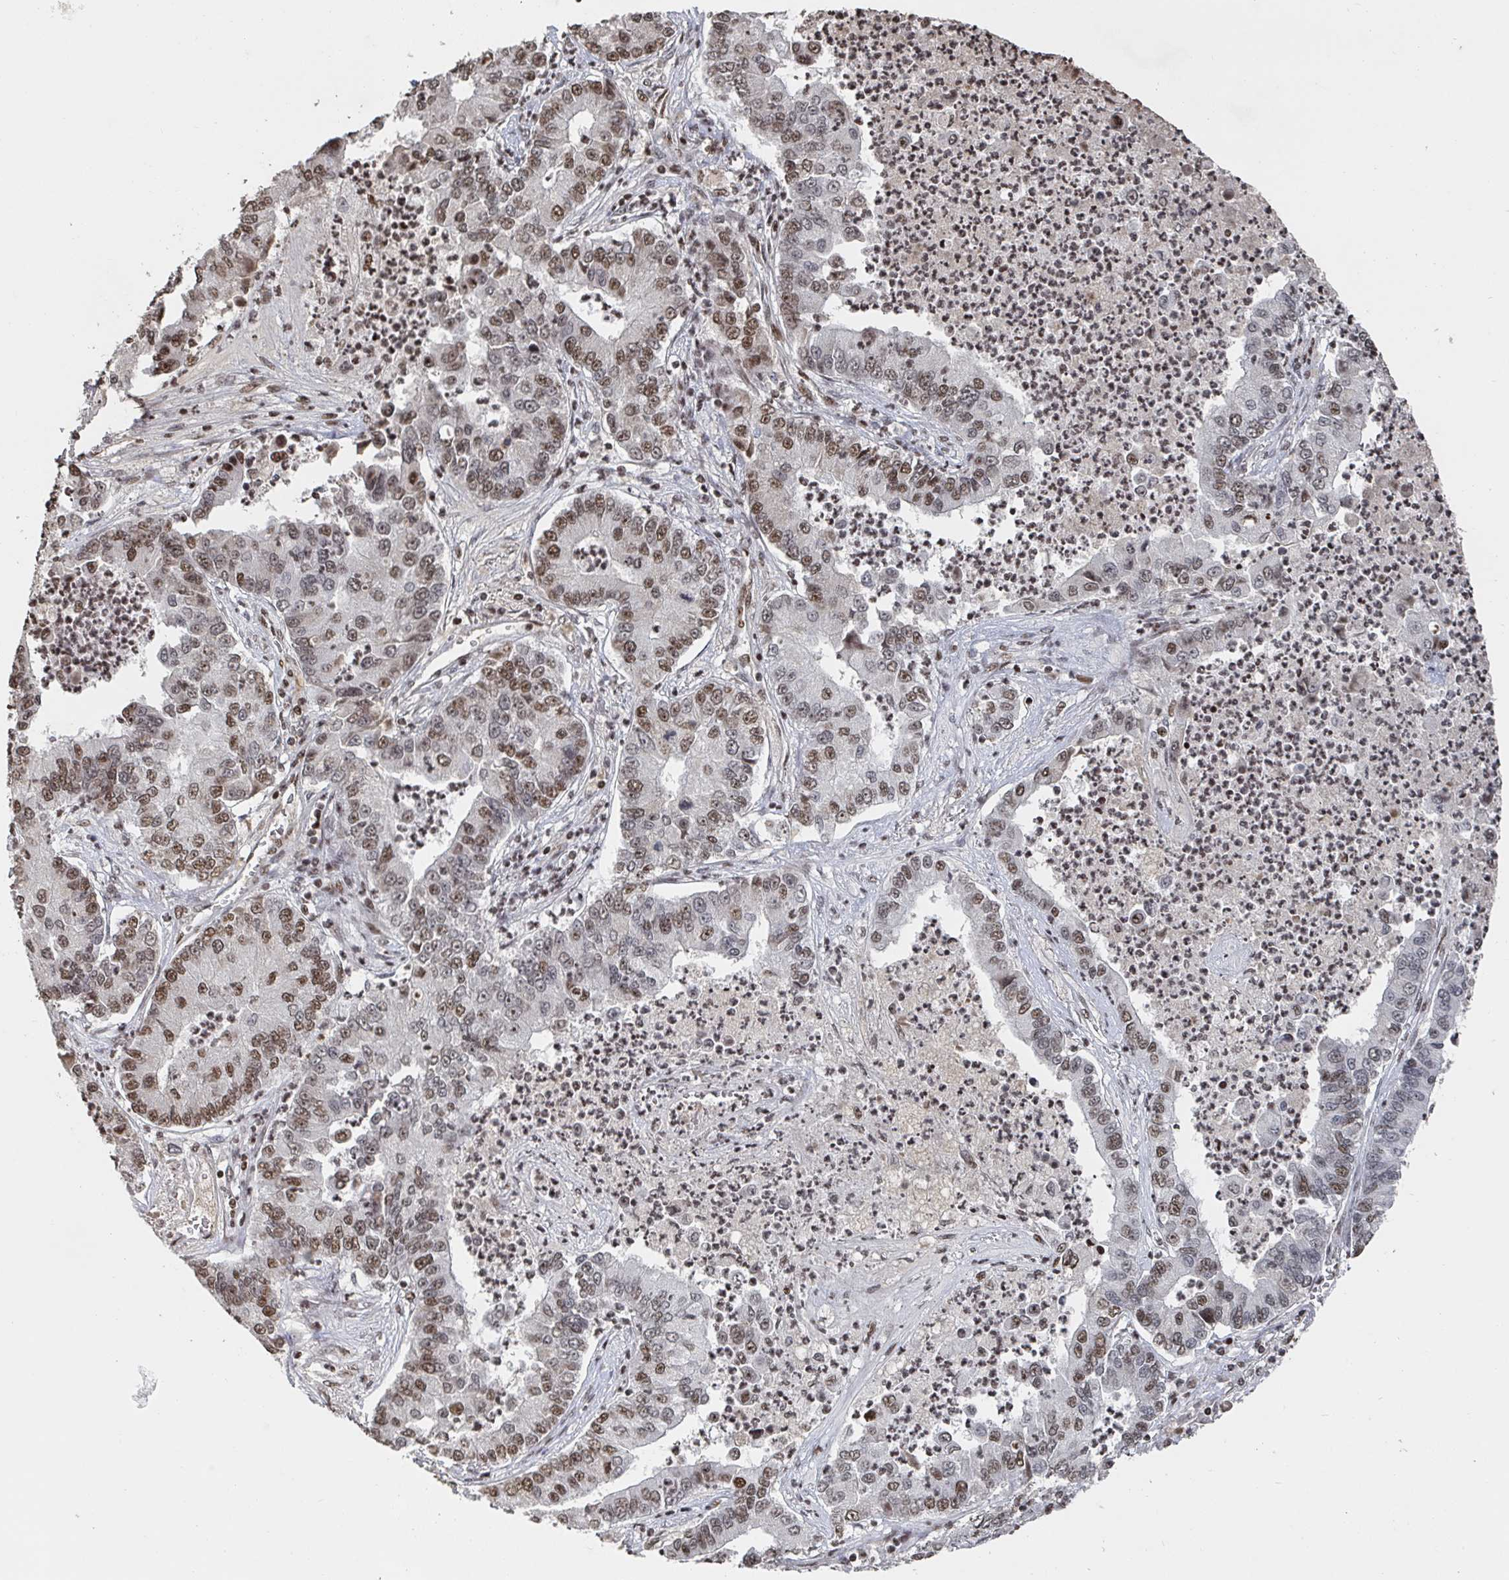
{"staining": {"intensity": "moderate", "quantity": ">75%", "location": "nuclear"}, "tissue": "lung cancer", "cell_type": "Tumor cells", "image_type": "cancer", "snomed": [{"axis": "morphology", "description": "Adenocarcinoma, NOS"}, {"axis": "topography", "description": "Lung"}], "caption": "This is a micrograph of IHC staining of lung cancer, which shows moderate positivity in the nuclear of tumor cells.", "gene": "ZDHHC12", "patient": {"sex": "female", "age": 57}}